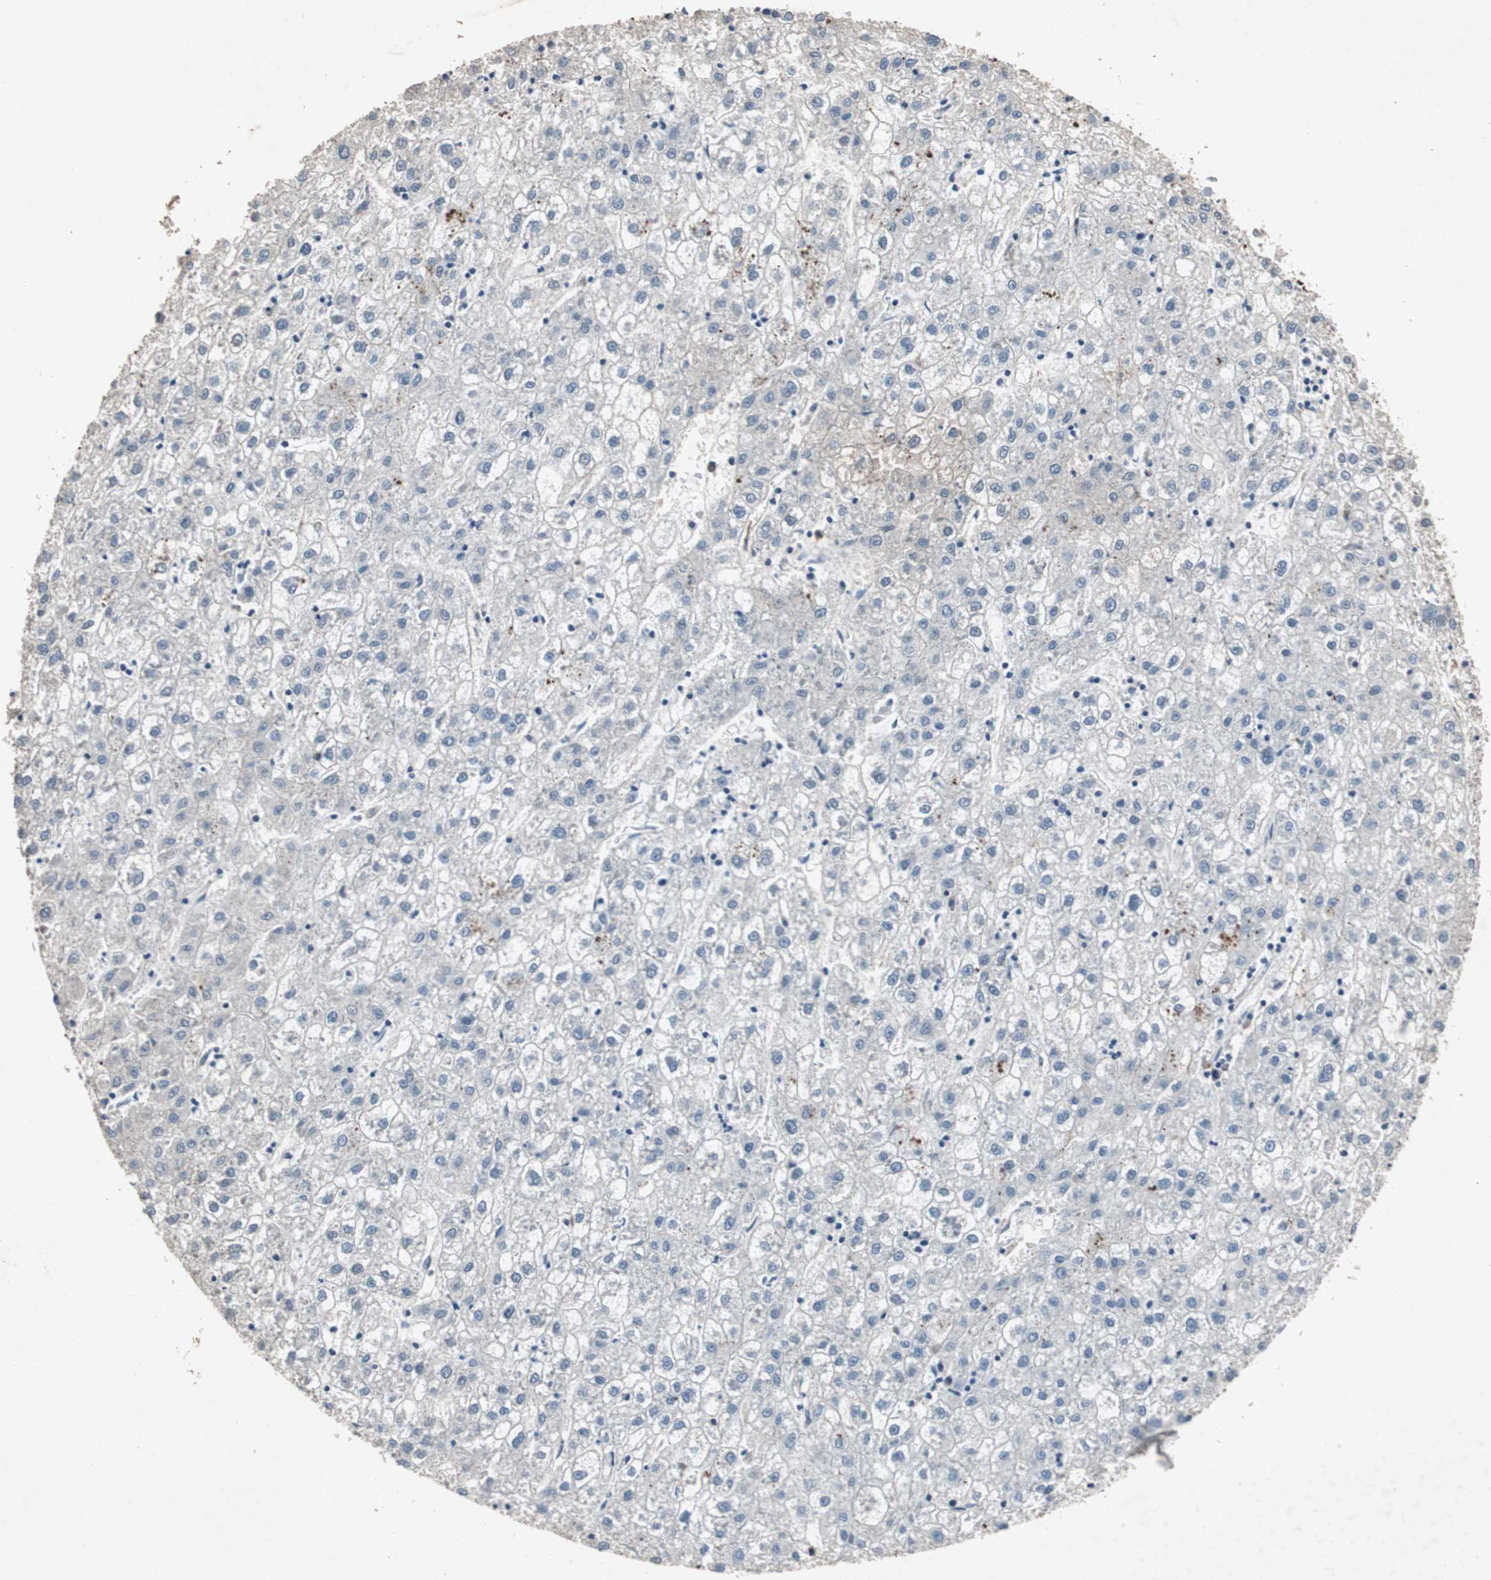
{"staining": {"intensity": "negative", "quantity": "none", "location": "none"}, "tissue": "liver cancer", "cell_type": "Tumor cells", "image_type": "cancer", "snomed": [{"axis": "morphology", "description": "Carcinoma, Hepatocellular, NOS"}, {"axis": "topography", "description": "Liver"}], "caption": "Tumor cells show no significant protein staining in hepatocellular carcinoma (liver).", "gene": "ADNP2", "patient": {"sex": "male", "age": 72}}